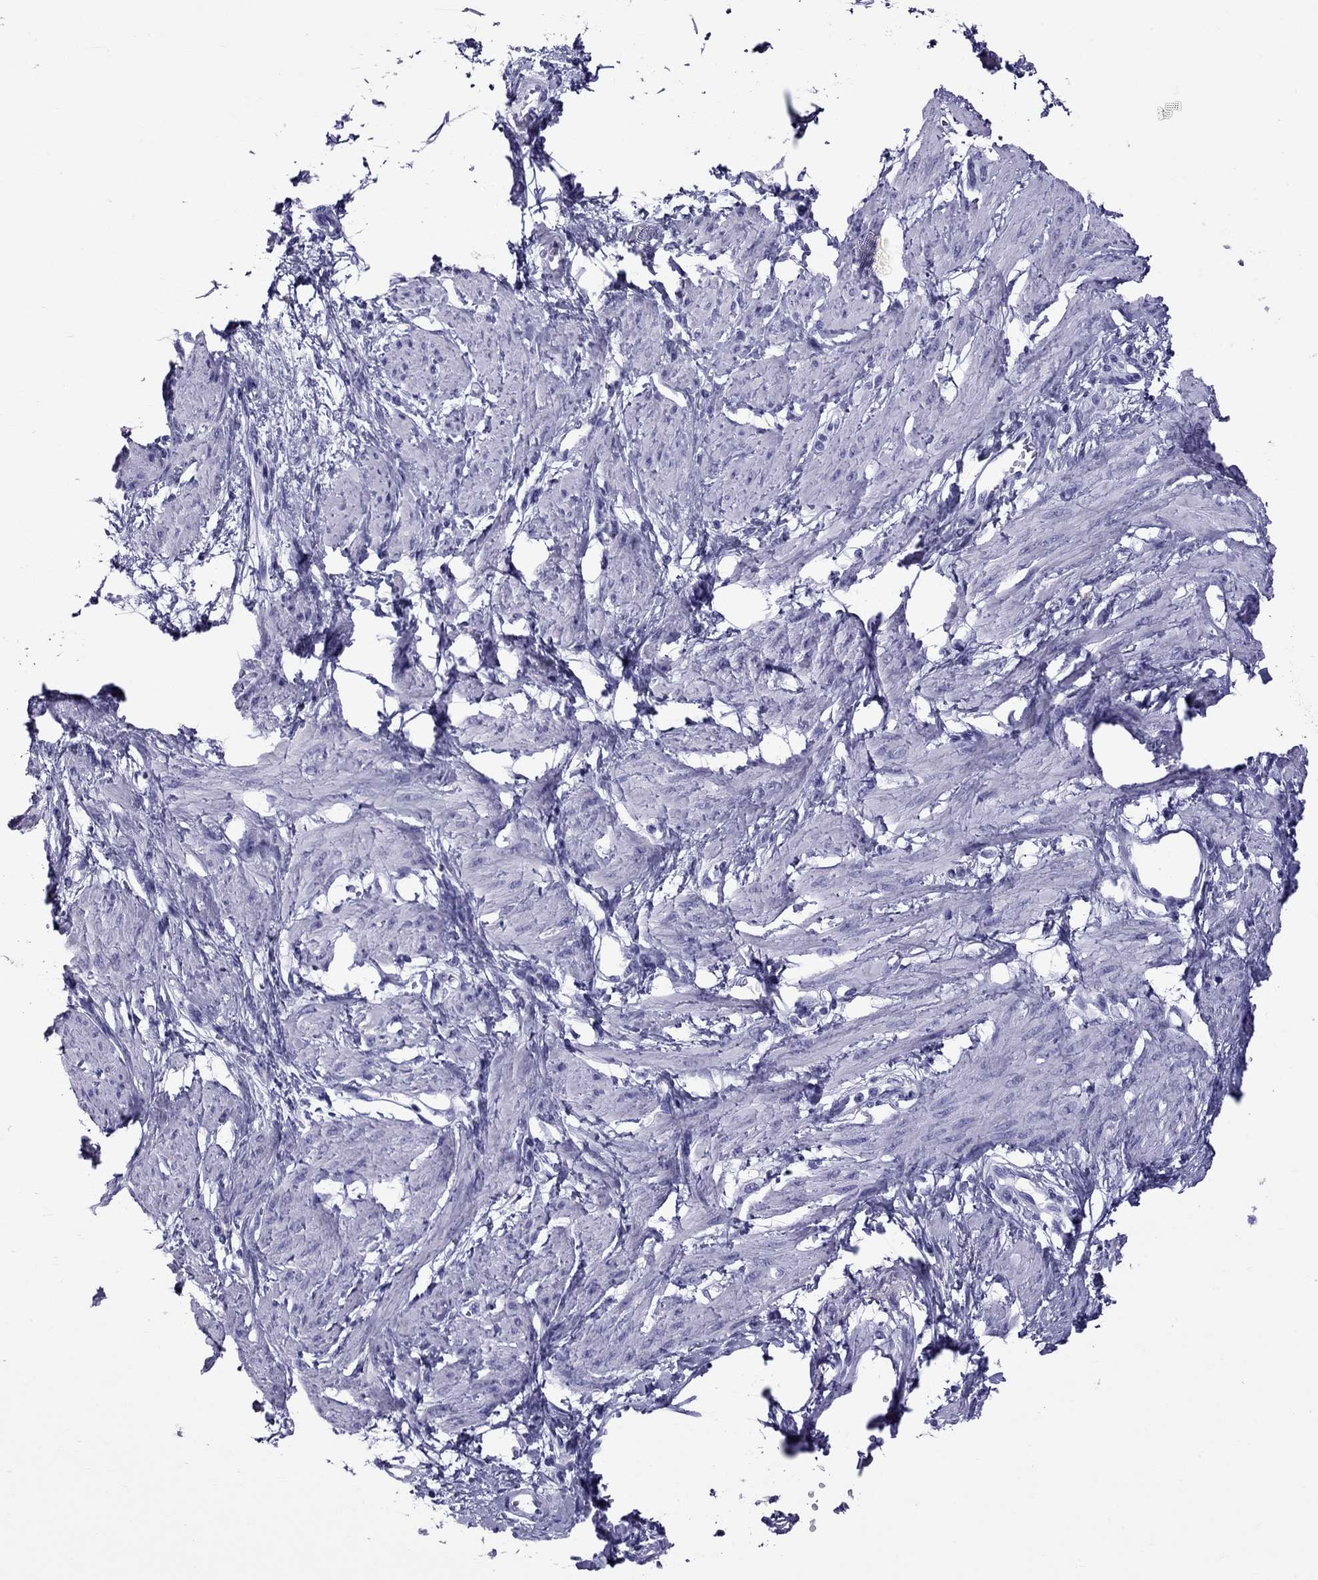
{"staining": {"intensity": "negative", "quantity": "none", "location": "none"}, "tissue": "smooth muscle", "cell_type": "Smooth muscle cells", "image_type": "normal", "snomed": [{"axis": "morphology", "description": "Normal tissue, NOS"}, {"axis": "topography", "description": "Smooth muscle"}, {"axis": "topography", "description": "Uterus"}], "caption": "This photomicrograph is of normal smooth muscle stained with IHC to label a protein in brown with the nuclei are counter-stained blue. There is no expression in smooth muscle cells.", "gene": "SCART1", "patient": {"sex": "female", "age": 39}}